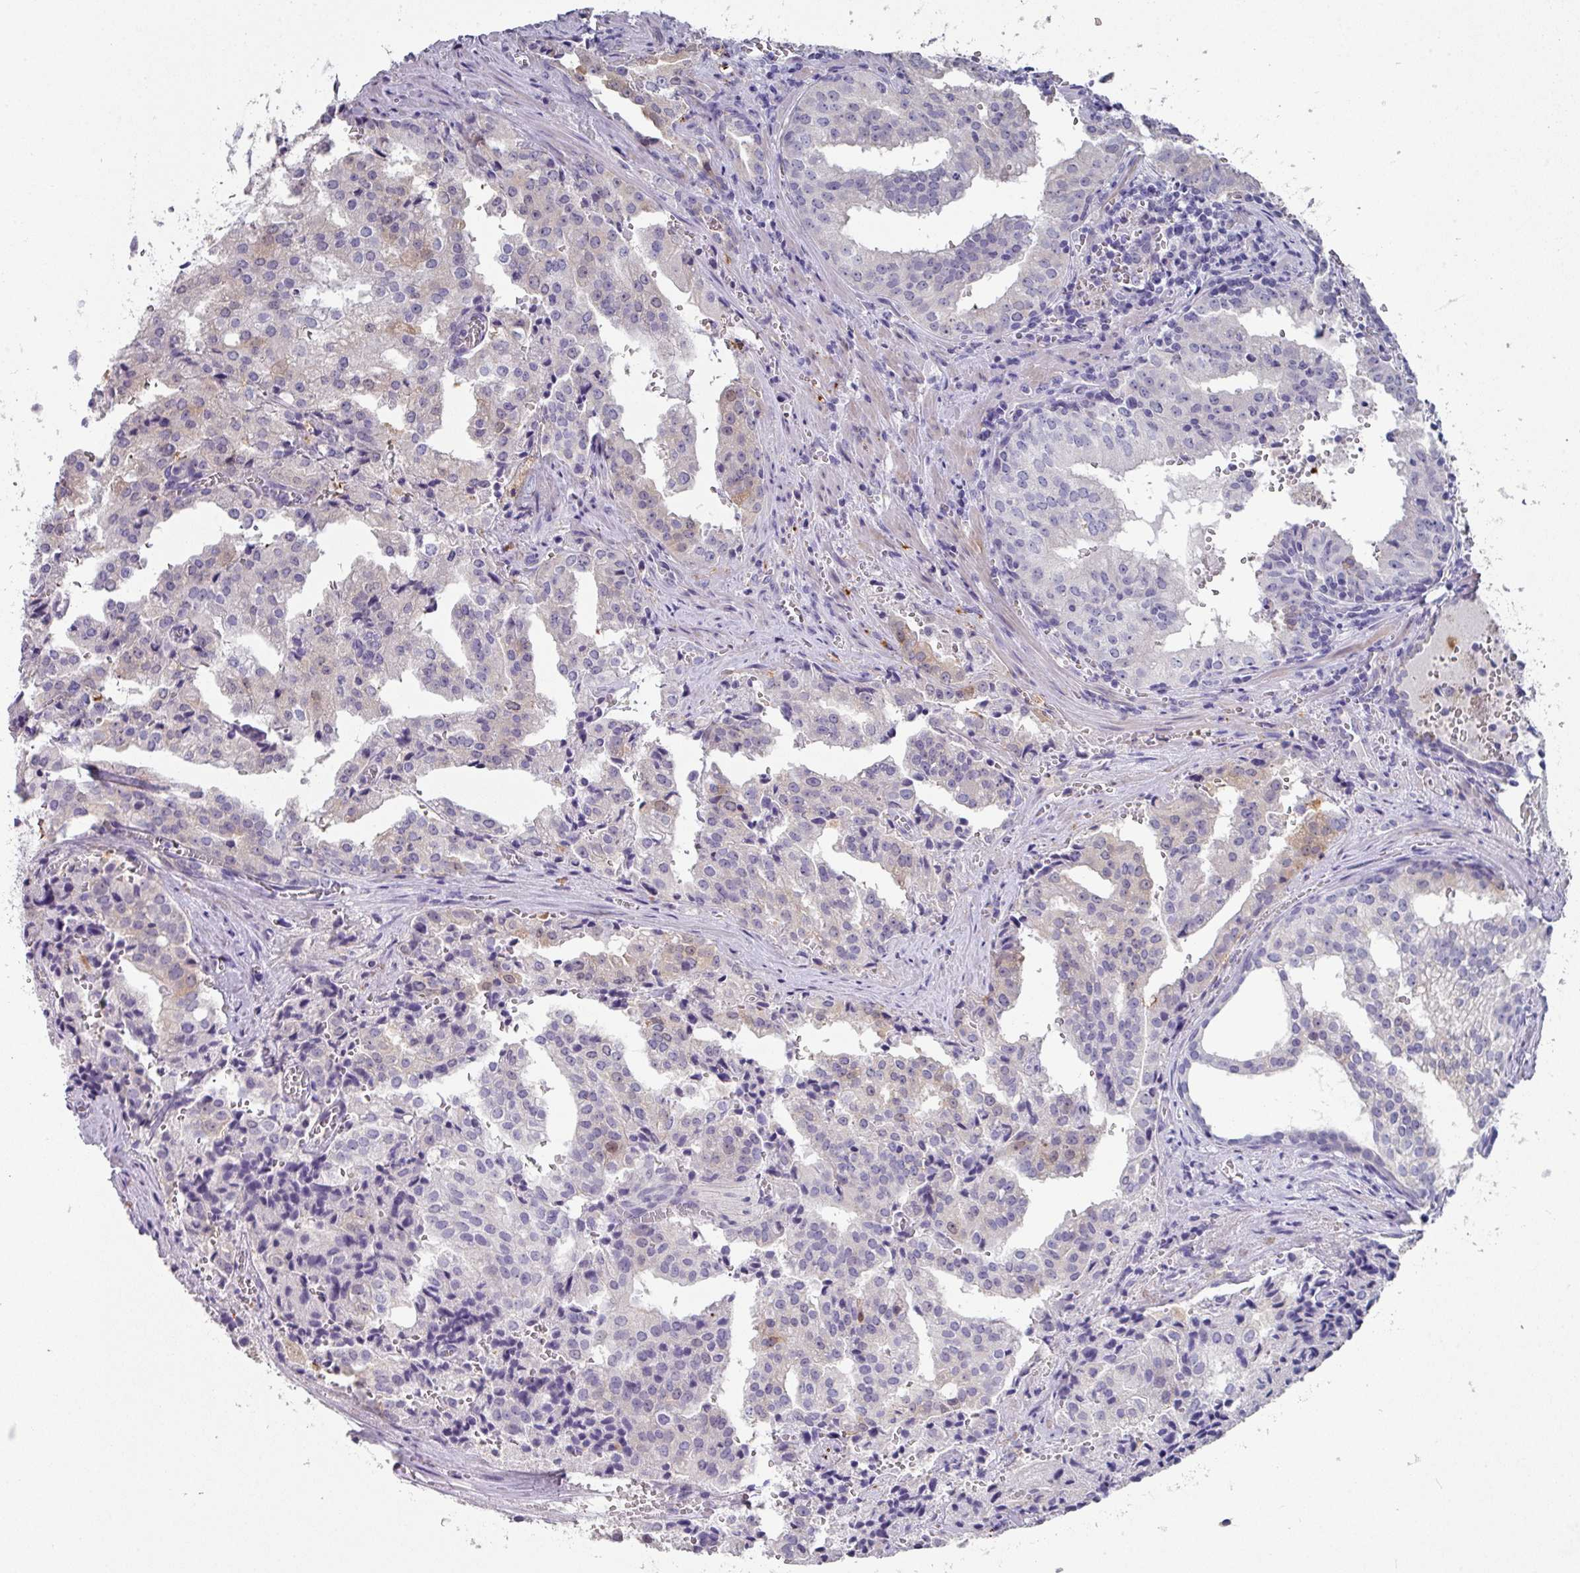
{"staining": {"intensity": "negative", "quantity": "none", "location": "none"}, "tissue": "prostate cancer", "cell_type": "Tumor cells", "image_type": "cancer", "snomed": [{"axis": "morphology", "description": "Adenocarcinoma, High grade"}, {"axis": "topography", "description": "Prostate"}], "caption": "Human prostate cancer (adenocarcinoma (high-grade)) stained for a protein using IHC demonstrates no expression in tumor cells.", "gene": "PEX10", "patient": {"sex": "male", "age": 68}}